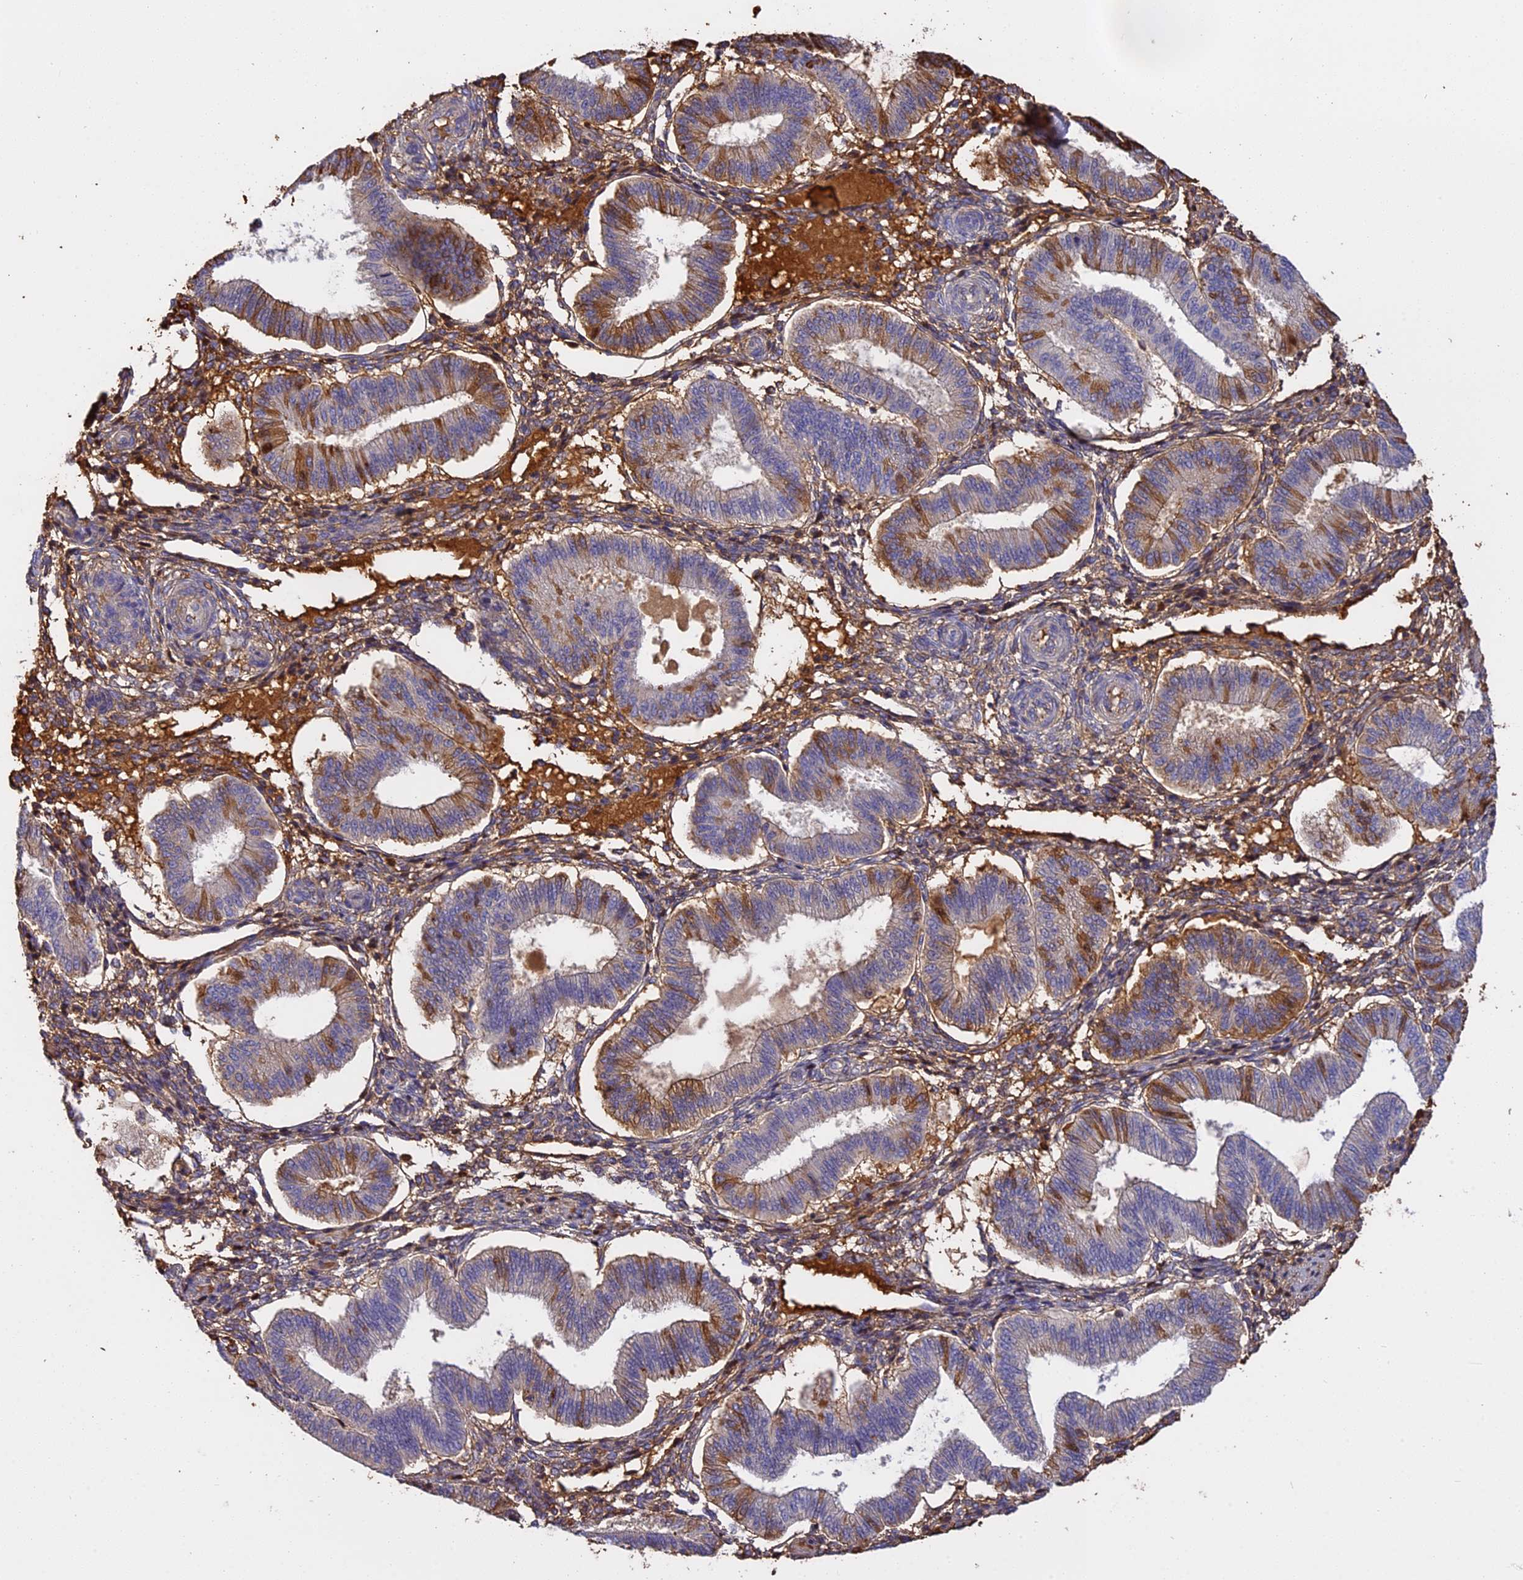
{"staining": {"intensity": "weak", "quantity": "25%-75%", "location": "cytoplasmic/membranous"}, "tissue": "endometrium", "cell_type": "Cells in endometrial stroma", "image_type": "normal", "snomed": [{"axis": "morphology", "description": "Normal tissue, NOS"}, {"axis": "topography", "description": "Endometrium"}], "caption": "DAB immunohistochemical staining of unremarkable human endometrium reveals weak cytoplasmic/membranous protein expression in approximately 25%-75% of cells in endometrial stroma.", "gene": "CFAP119", "patient": {"sex": "female", "age": 39}}